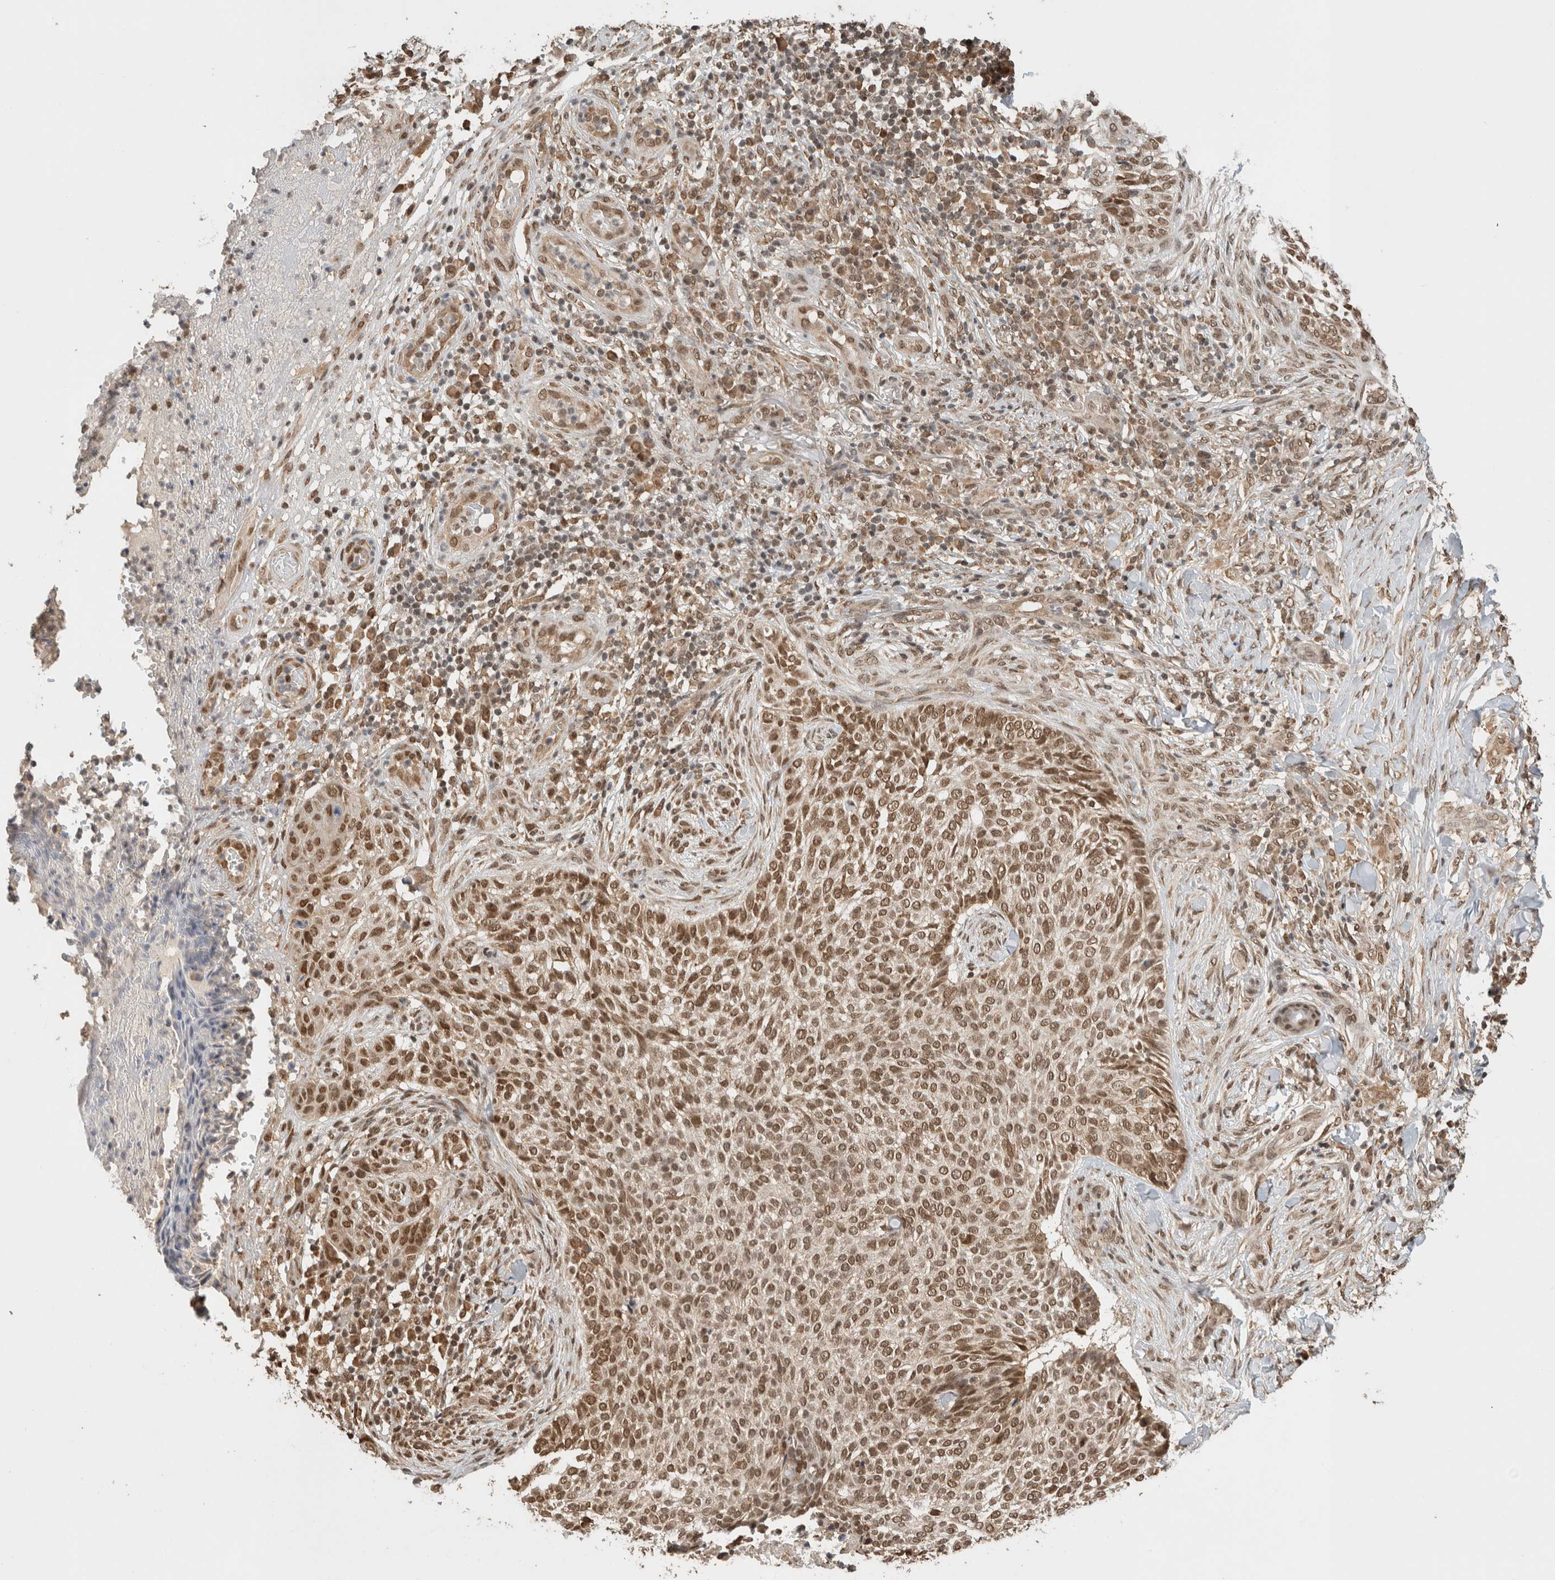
{"staining": {"intensity": "moderate", "quantity": ">75%", "location": "nuclear"}, "tissue": "skin cancer", "cell_type": "Tumor cells", "image_type": "cancer", "snomed": [{"axis": "morphology", "description": "Normal tissue, NOS"}, {"axis": "morphology", "description": "Basal cell carcinoma"}, {"axis": "topography", "description": "Skin"}], "caption": "Human skin cancer stained with a brown dye reveals moderate nuclear positive staining in approximately >75% of tumor cells.", "gene": "C1orf21", "patient": {"sex": "male", "age": 67}}